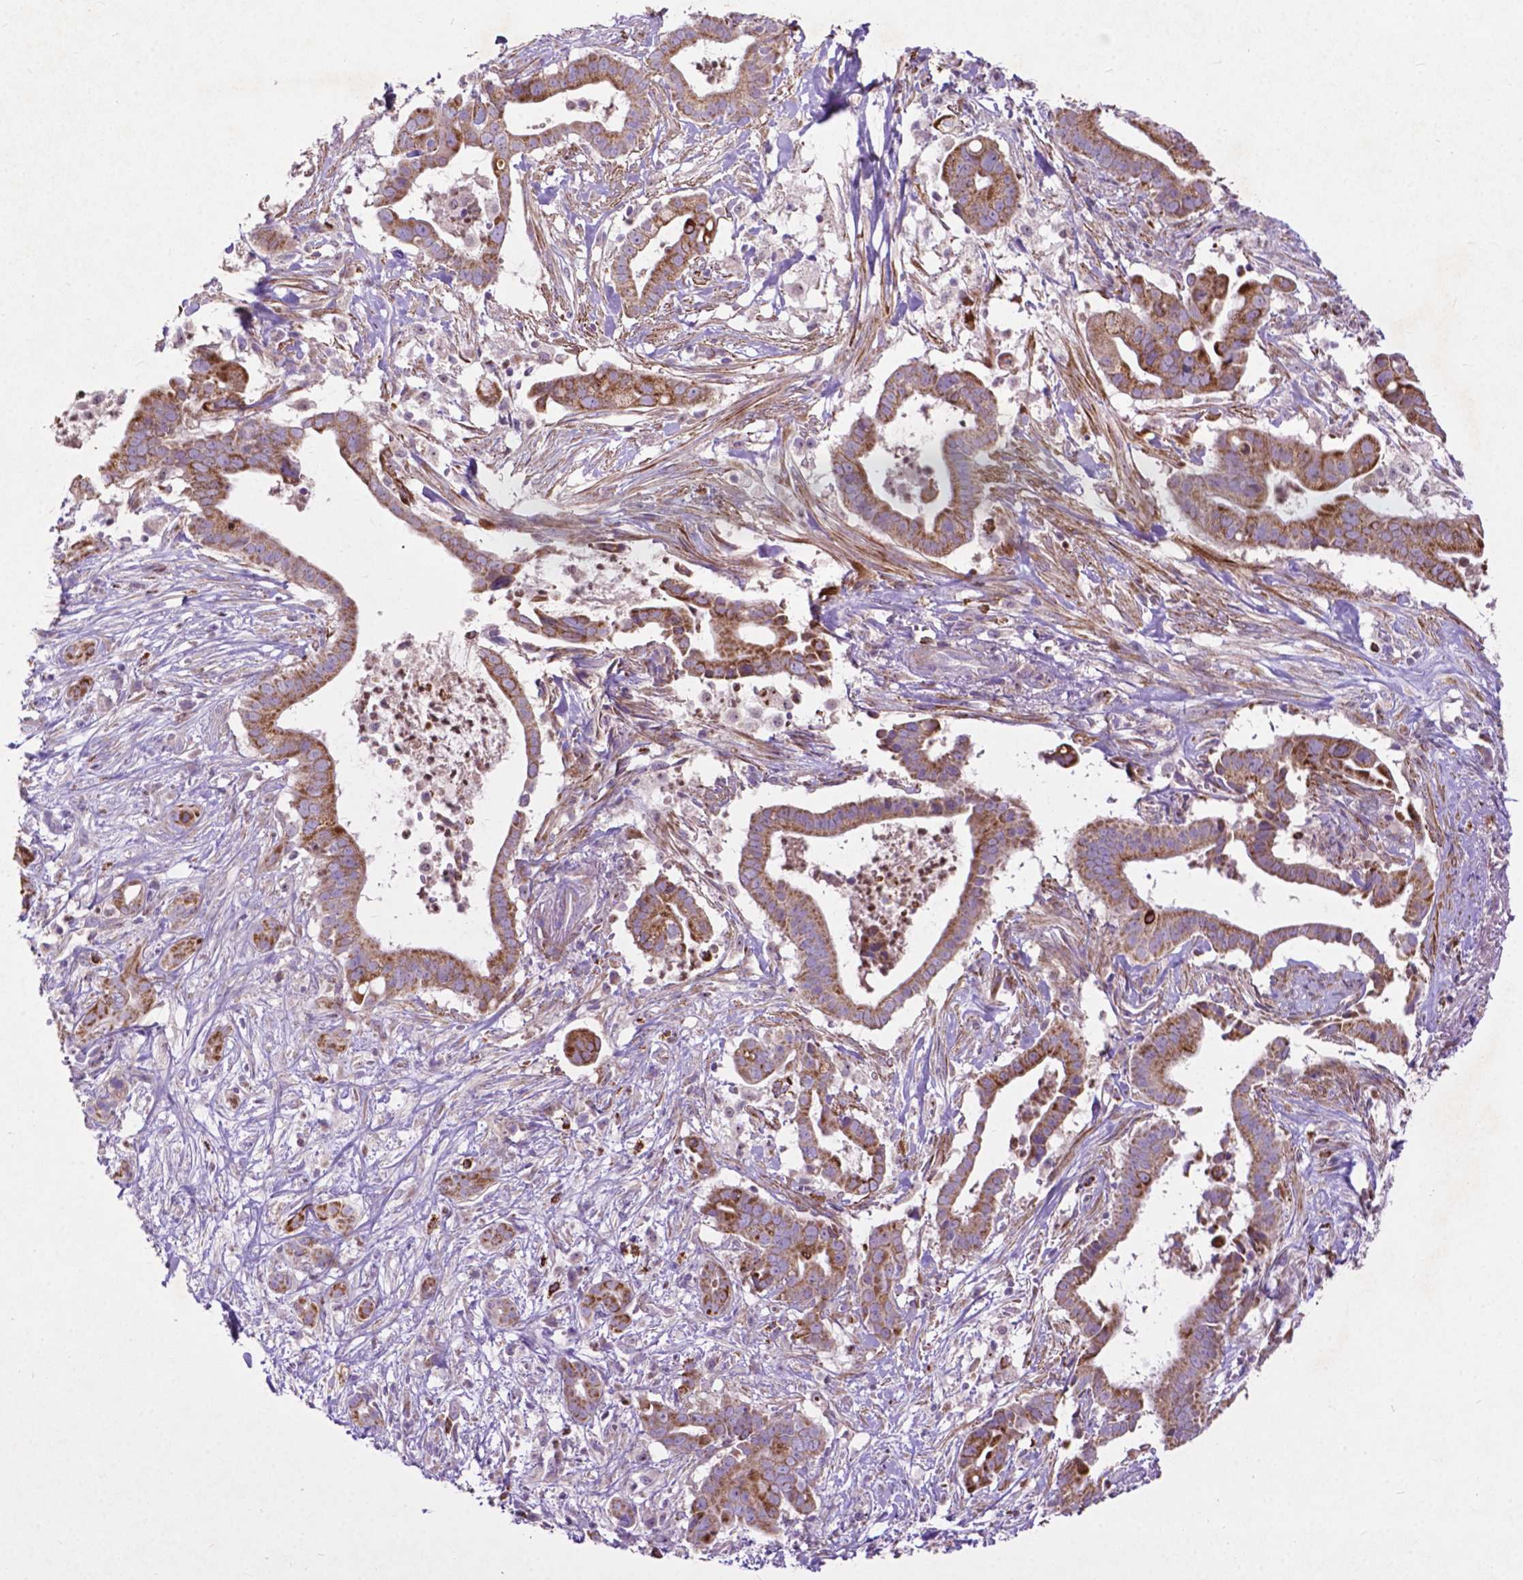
{"staining": {"intensity": "moderate", "quantity": ">75%", "location": "cytoplasmic/membranous"}, "tissue": "pancreatic cancer", "cell_type": "Tumor cells", "image_type": "cancer", "snomed": [{"axis": "morphology", "description": "Adenocarcinoma, NOS"}, {"axis": "topography", "description": "Pancreas"}], "caption": "This is a micrograph of IHC staining of pancreatic adenocarcinoma, which shows moderate expression in the cytoplasmic/membranous of tumor cells.", "gene": "THEGL", "patient": {"sex": "male", "age": 61}}